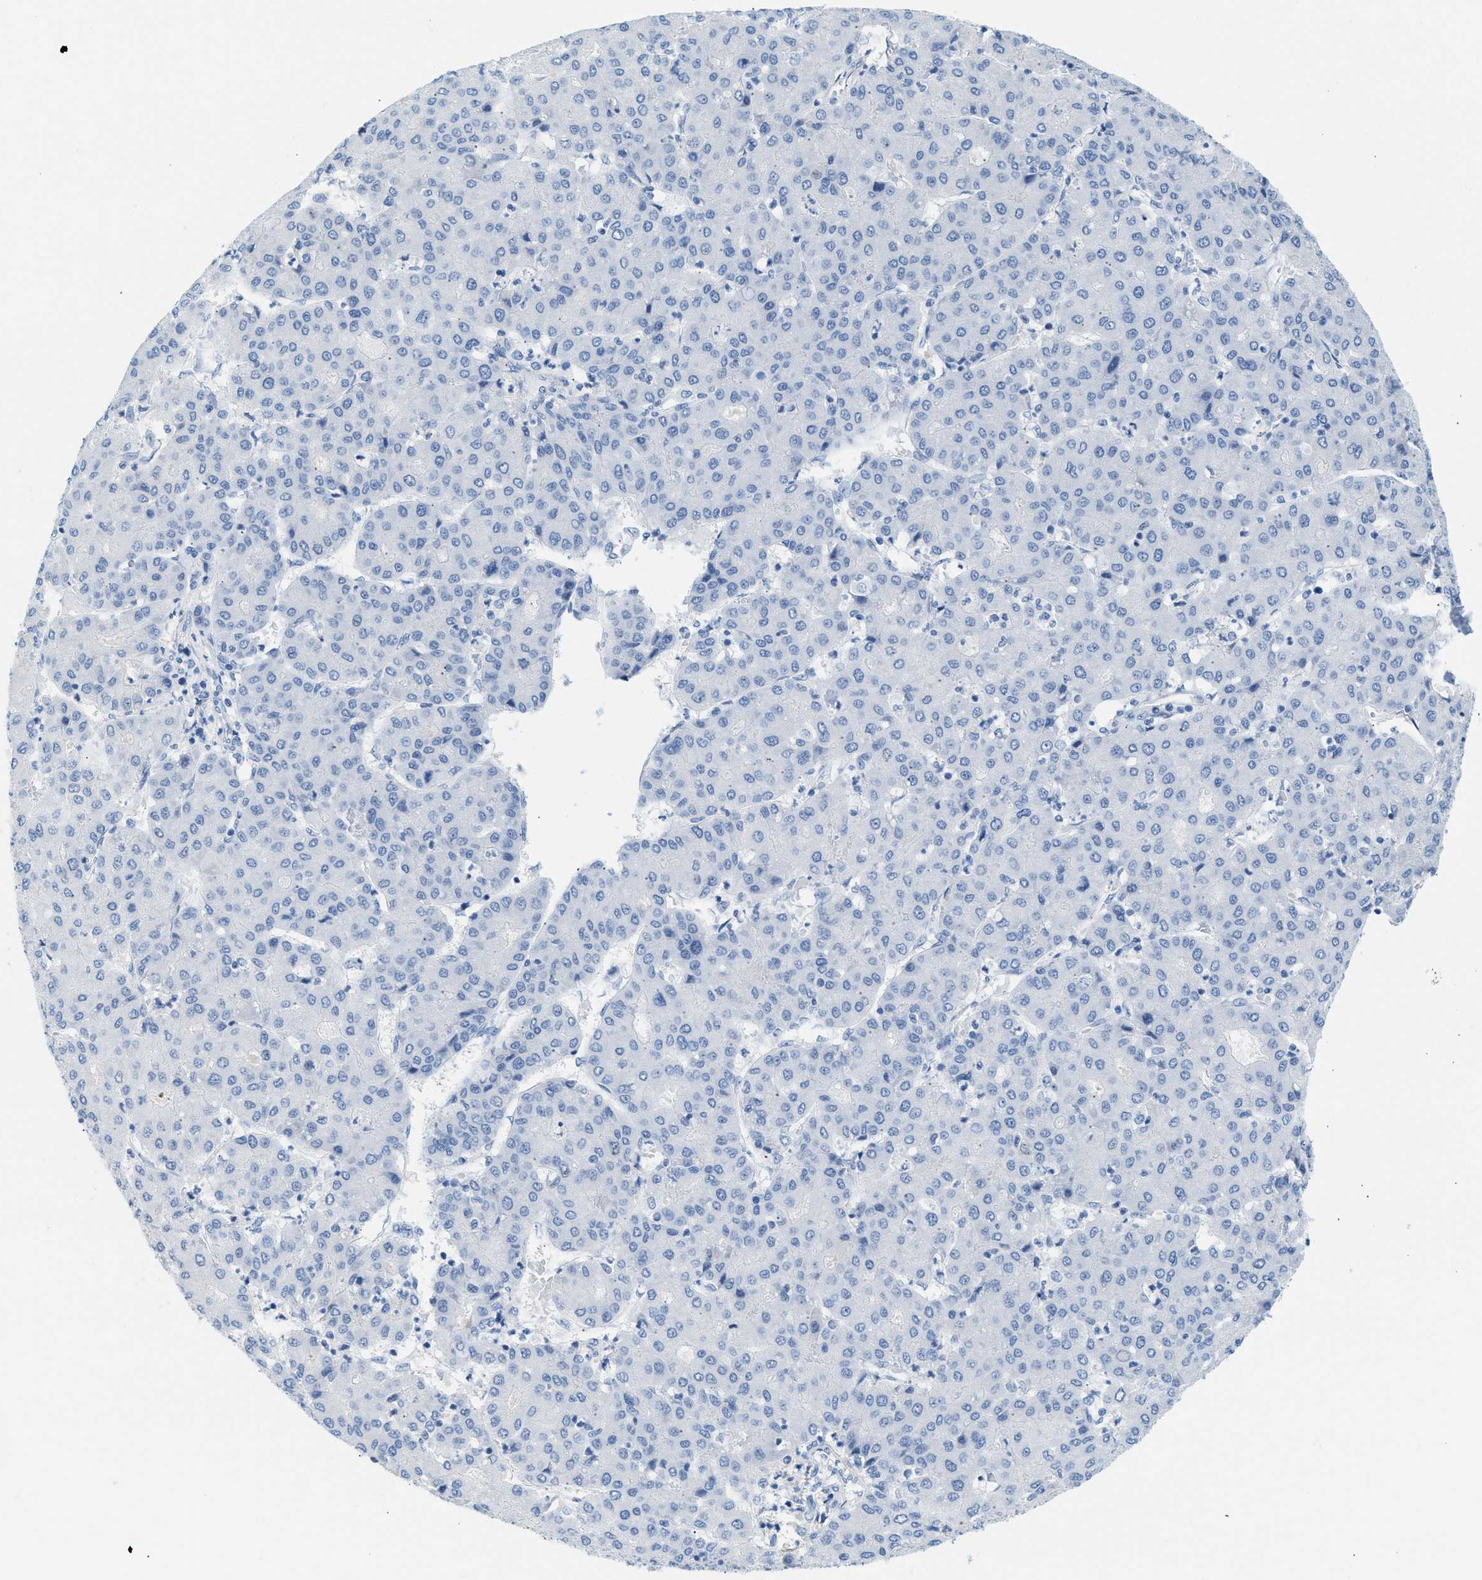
{"staining": {"intensity": "negative", "quantity": "none", "location": "none"}, "tissue": "liver cancer", "cell_type": "Tumor cells", "image_type": "cancer", "snomed": [{"axis": "morphology", "description": "Carcinoma, Hepatocellular, NOS"}, {"axis": "topography", "description": "Liver"}], "caption": "Liver cancer was stained to show a protein in brown. There is no significant expression in tumor cells.", "gene": "SPAM1", "patient": {"sex": "male", "age": 65}}